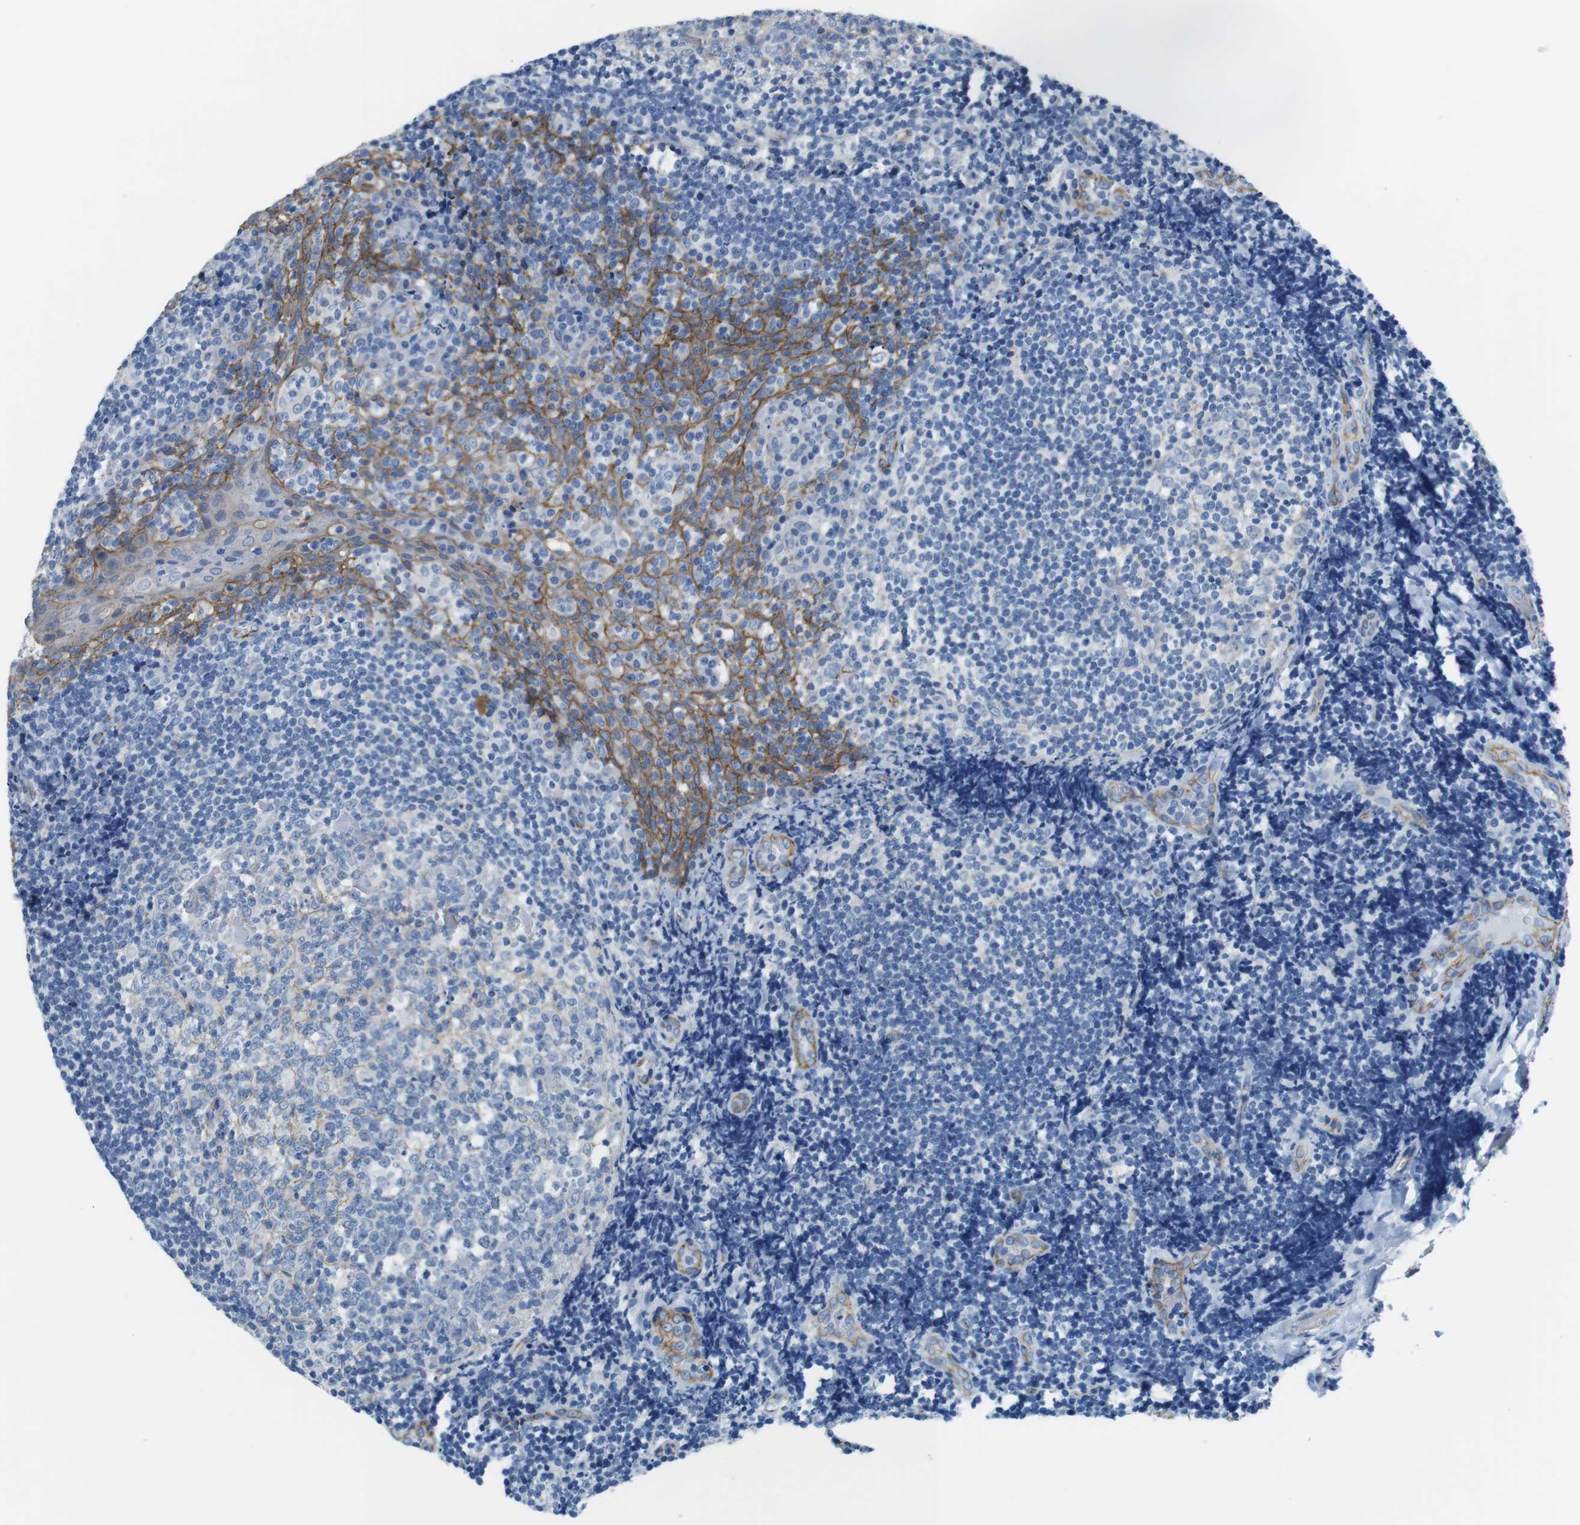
{"staining": {"intensity": "negative", "quantity": "none", "location": "none"}, "tissue": "tonsil", "cell_type": "Germinal center cells", "image_type": "normal", "snomed": [{"axis": "morphology", "description": "Normal tissue, NOS"}, {"axis": "topography", "description": "Tonsil"}], "caption": "Histopathology image shows no protein expression in germinal center cells of normal tonsil.", "gene": "SLC6A6", "patient": {"sex": "male", "age": 31}}